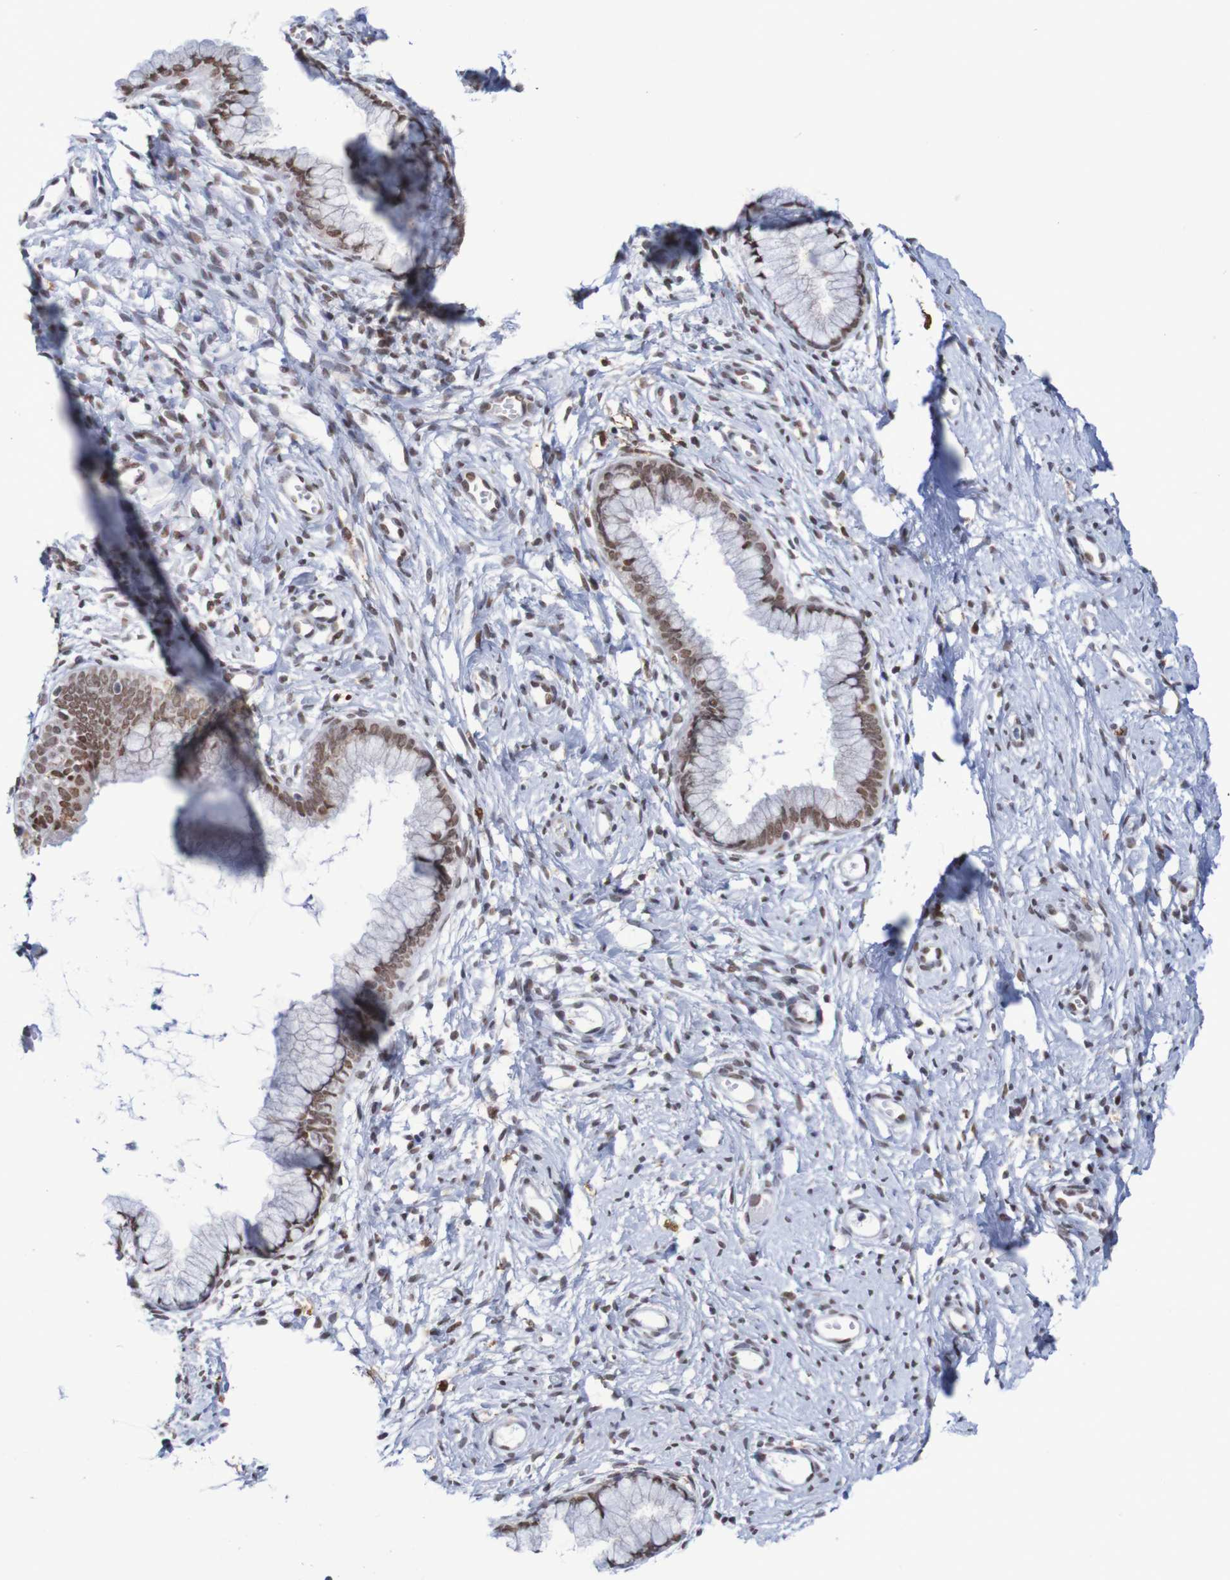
{"staining": {"intensity": "moderate", "quantity": ">75%", "location": "nuclear"}, "tissue": "cervix", "cell_type": "Glandular cells", "image_type": "normal", "snomed": [{"axis": "morphology", "description": "Normal tissue, NOS"}, {"axis": "topography", "description": "Cervix"}], "caption": "Cervix stained with DAB (3,3'-diaminobenzidine) immunohistochemistry (IHC) exhibits medium levels of moderate nuclear staining in approximately >75% of glandular cells.", "gene": "MRTFB", "patient": {"sex": "female", "age": 65}}